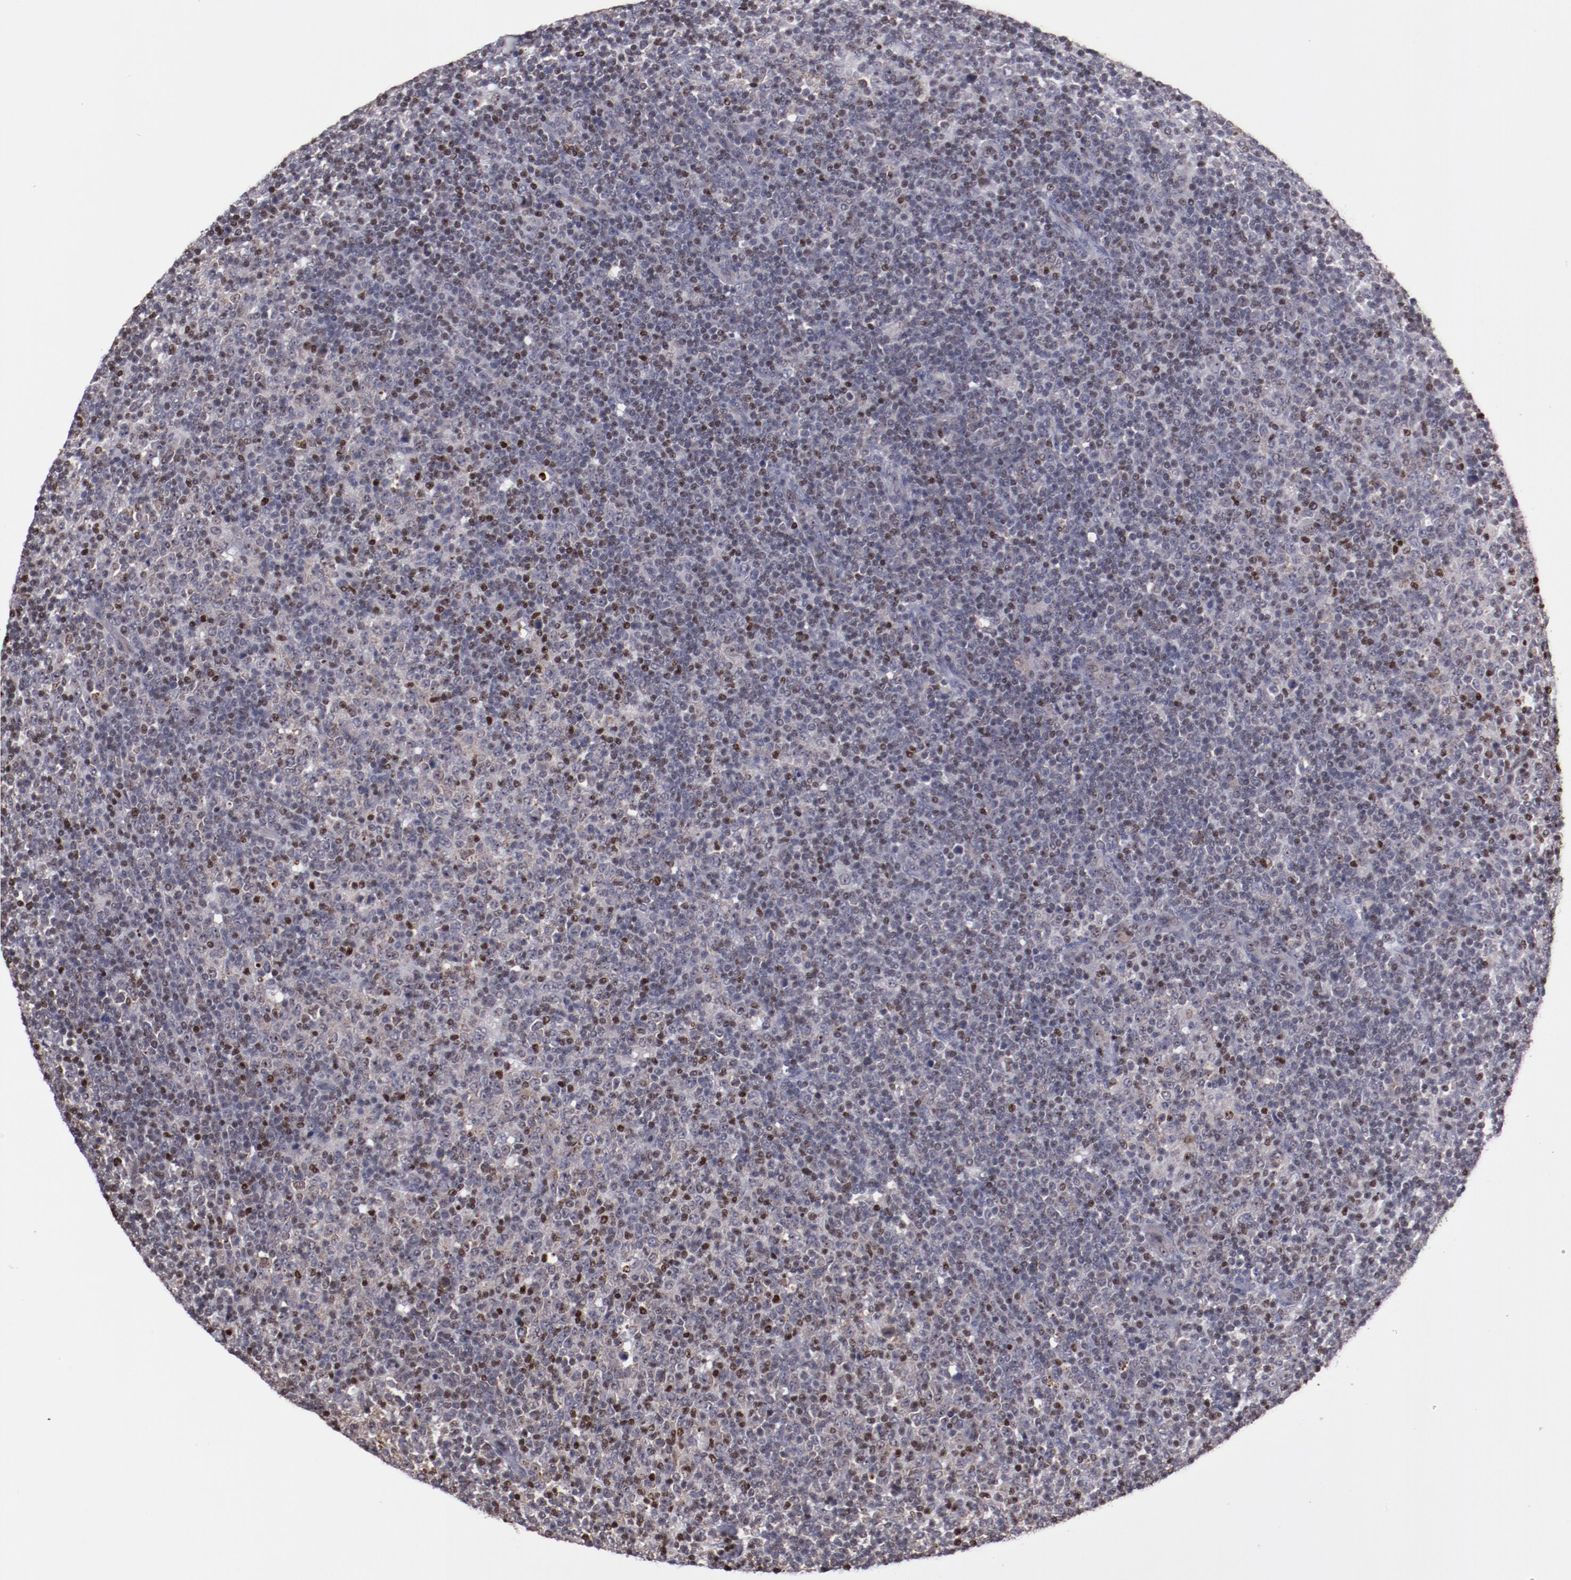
{"staining": {"intensity": "moderate", "quantity": "<25%", "location": "nuclear"}, "tissue": "lymphoma", "cell_type": "Tumor cells", "image_type": "cancer", "snomed": [{"axis": "morphology", "description": "Malignant lymphoma, non-Hodgkin's type, Low grade"}, {"axis": "topography", "description": "Lymph node"}], "caption": "A brown stain shows moderate nuclear expression of a protein in human lymphoma tumor cells. Nuclei are stained in blue.", "gene": "DDX24", "patient": {"sex": "male", "age": 70}}